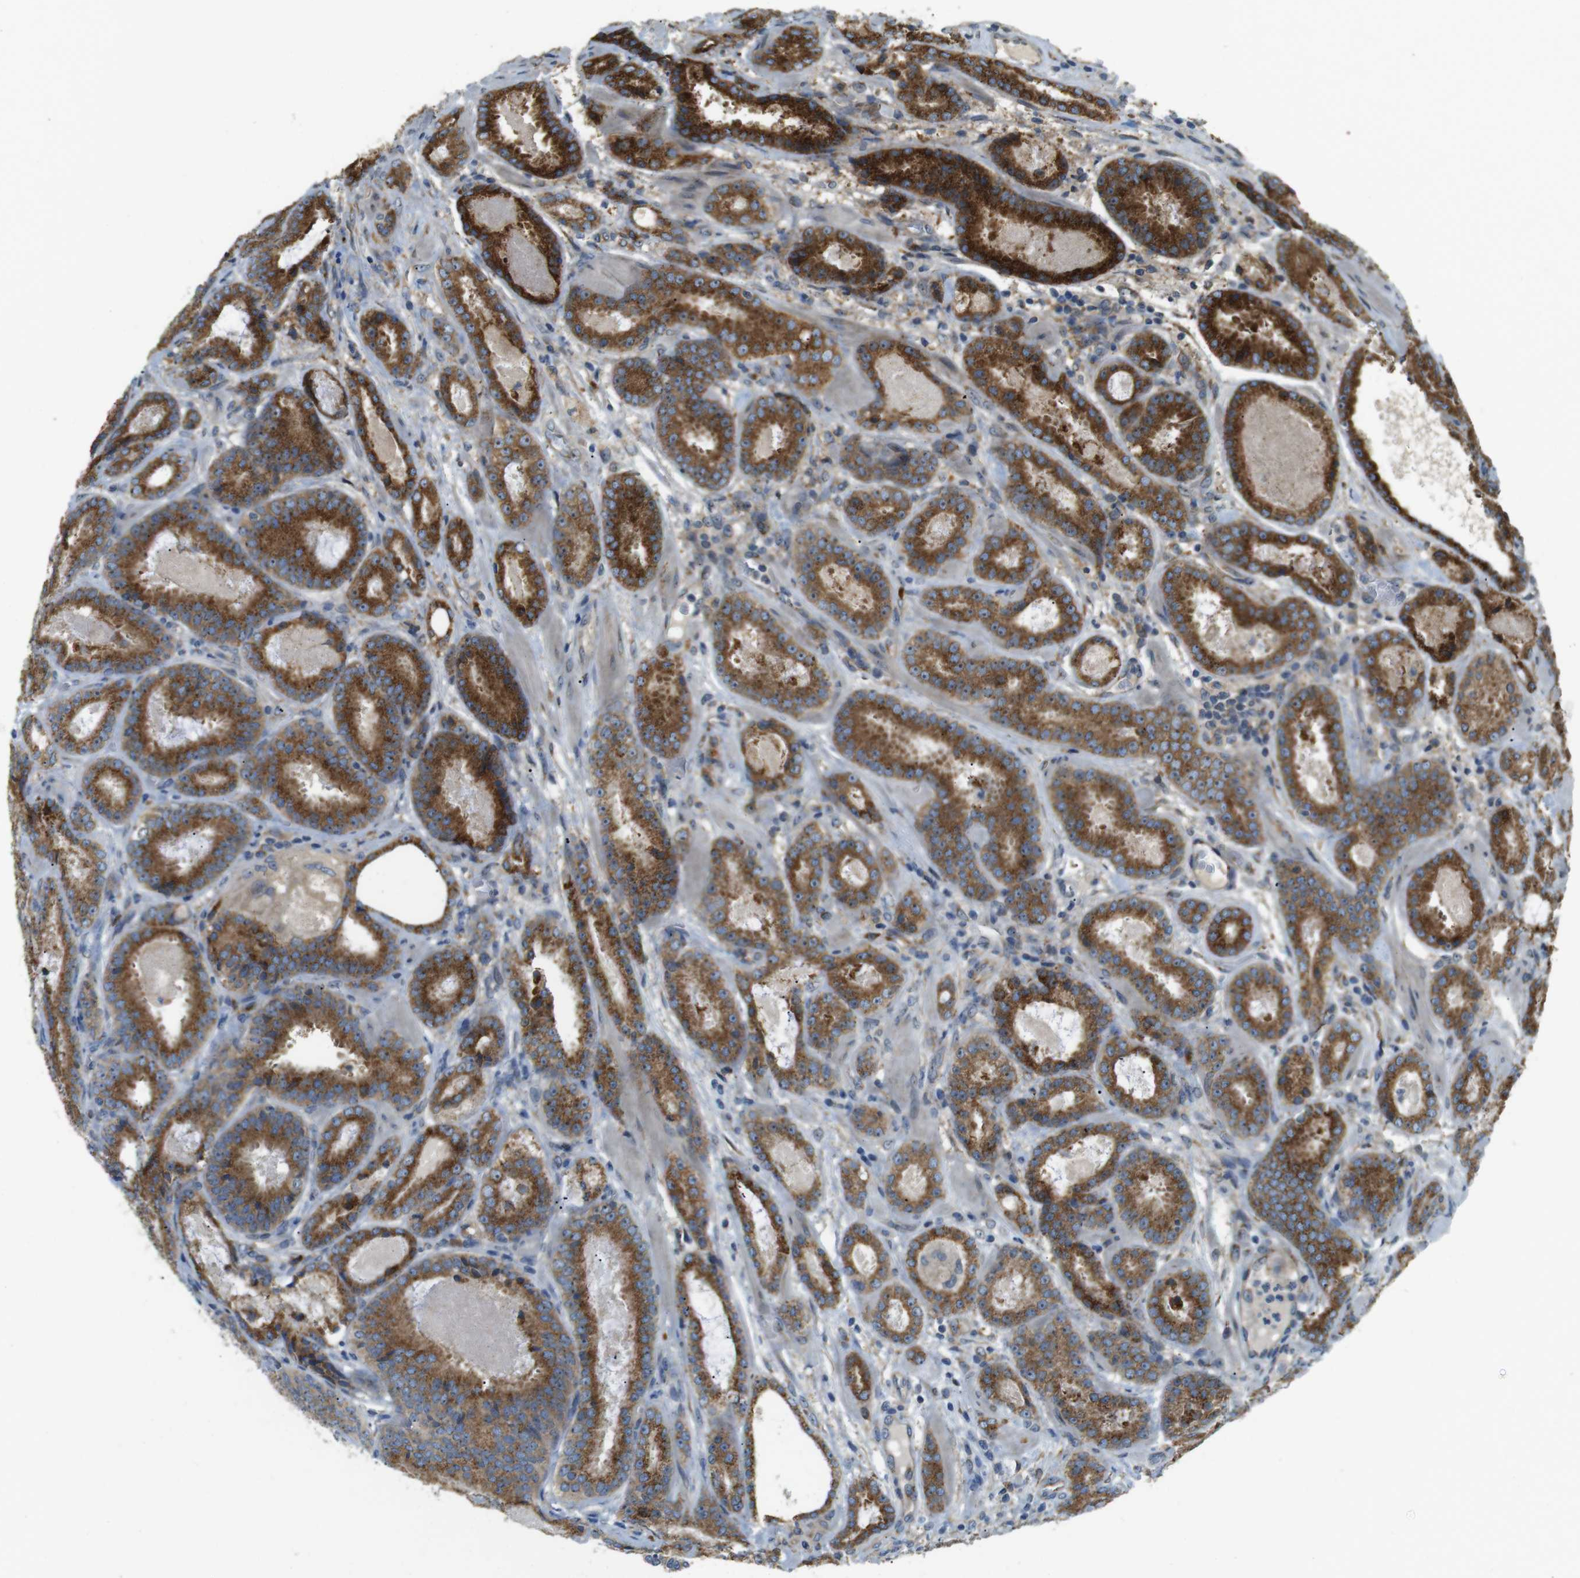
{"staining": {"intensity": "moderate", "quantity": ">75%", "location": "cytoplasmic/membranous"}, "tissue": "prostate cancer", "cell_type": "Tumor cells", "image_type": "cancer", "snomed": [{"axis": "morphology", "description": "Adenocarcinoma, Low grade"}, {"axis": "topography", "description": "Prostate"}], "caption": "Protein staining by IHC demonstrates moderate cytoplasmic/membranous staining in about >75% of tumor cells in adenocarcinoma (low-grade) (prostate).", "gene": "TMEM143", "patient": {"sex": "male", "age": 69}}